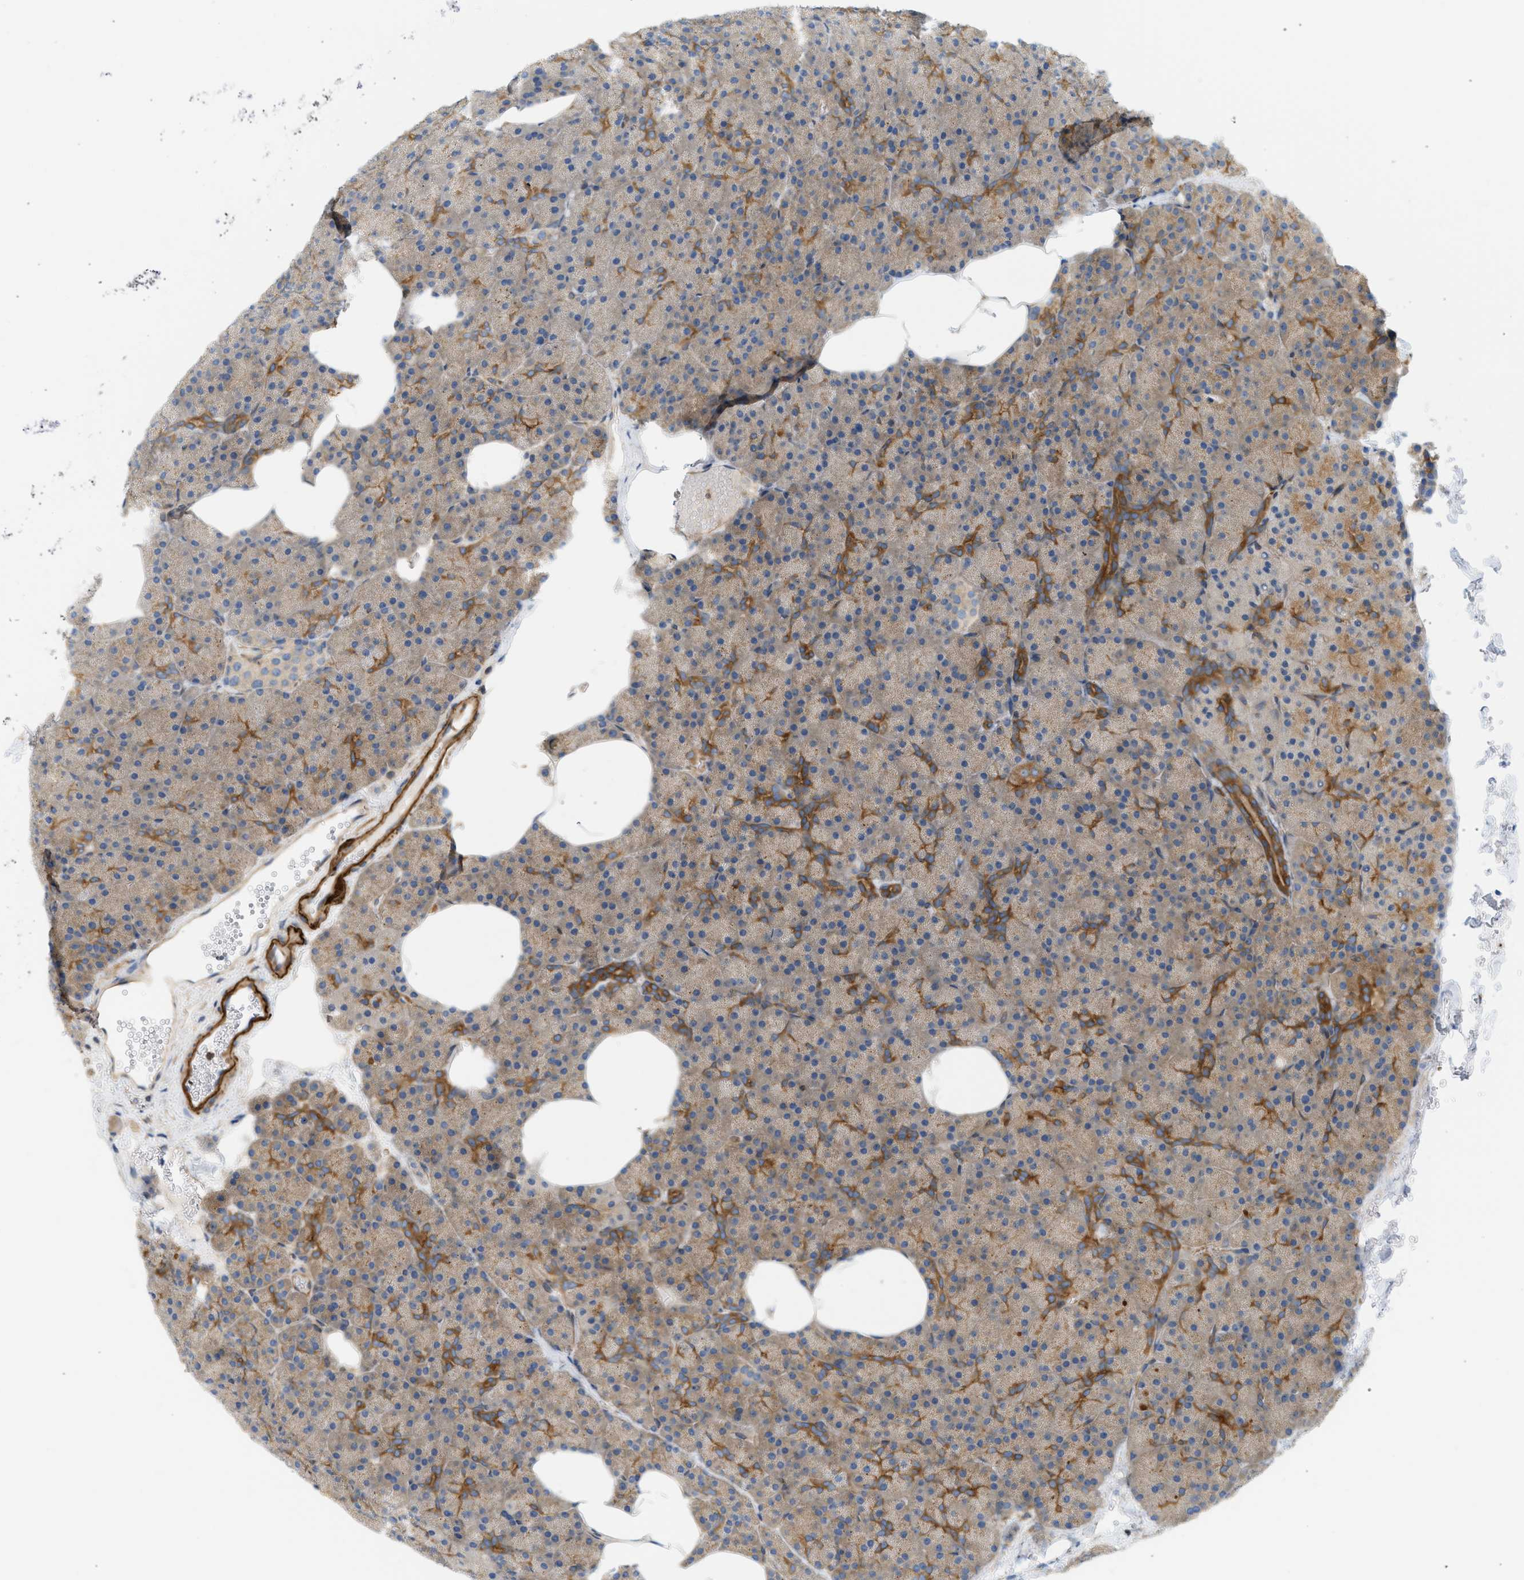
{"staining": {"intensity": "moderate", "quantity": "<25%", "location": "cytoplasmic/membranous"}, "tissue": "pancreas", "cell_type": "Exocrine glandular cells", "image_type": "normal", "snomed": [{"axis": "morphology", "description": "Normal tissue, NOS"}, {"axis": "morphology", "description": "Carcinoid, malignant, NOS"}, {"axis": "topography", "description": "Pancreas"}], "caption": "Exocrine glandular cells display moderate cytoplasmic/membranous expression in approximately <25% of cells in benign pancreas.", "gene": "STRN", "patient": {"sex": "female", "age": 35}}